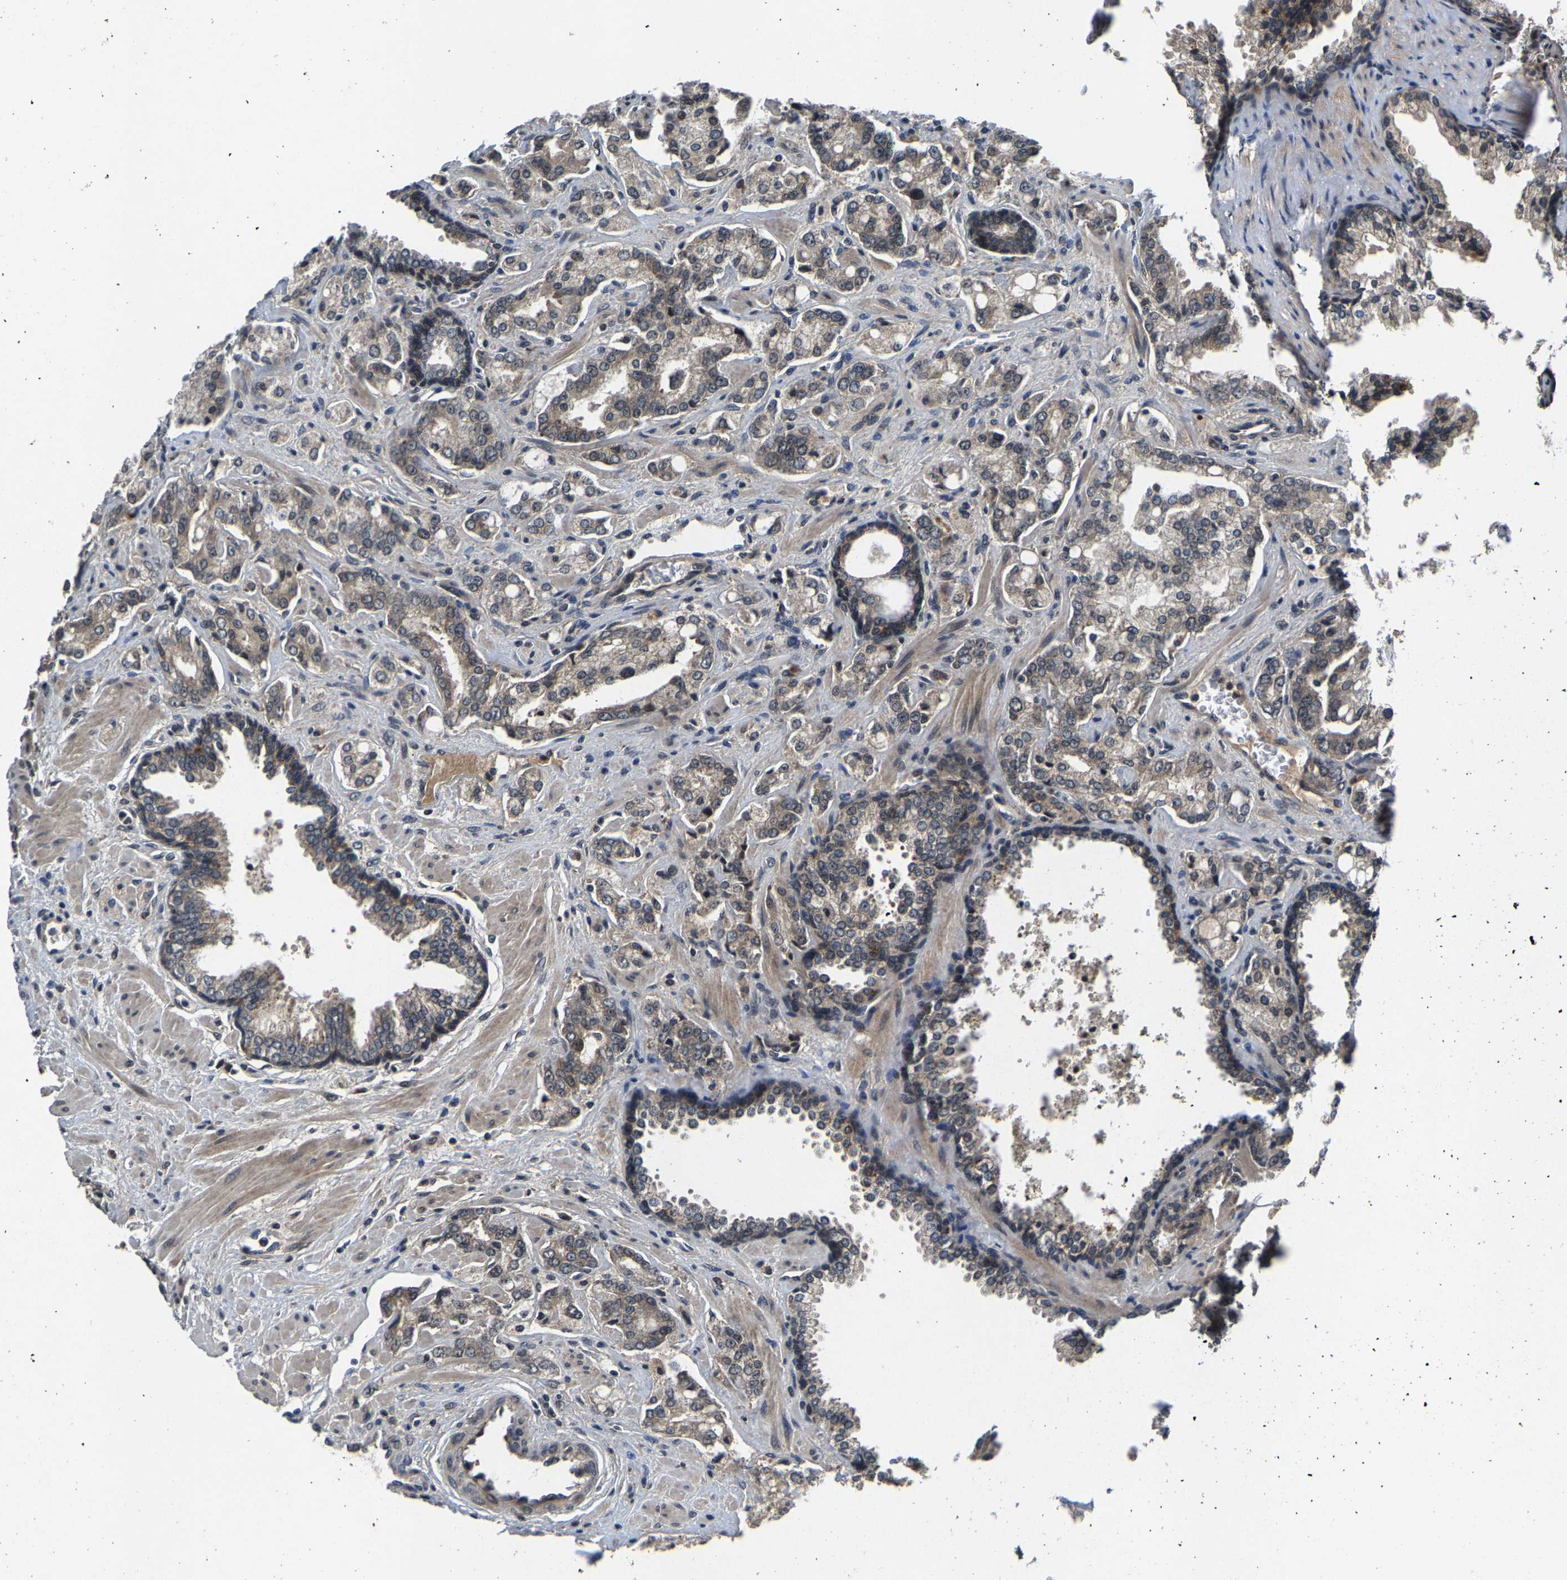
{"staining": {"intensity": "weak", "quantity": ">75%", "location": "cytoplasmic/membranous"}, "tissue": "prostate cancer", "cell_type": "Tumor cells", "image_type": "cancer", "snomed": [{"axis": "morphology", "description": "Adenocarcinoma, High grade"}, {"axis": "topography", "description": "Prostate"}], "caption": "Immunohistochemical staining of prostate cancer exhibits low levels of weak cytoplasmic/membranous protein expression in approximately >75% of tumor cells. (brown staining indicates protein expression, while blue staining denotes nuclei).", "gene": "HUWE1", "patient": {"sex": "male", "age": 67}}